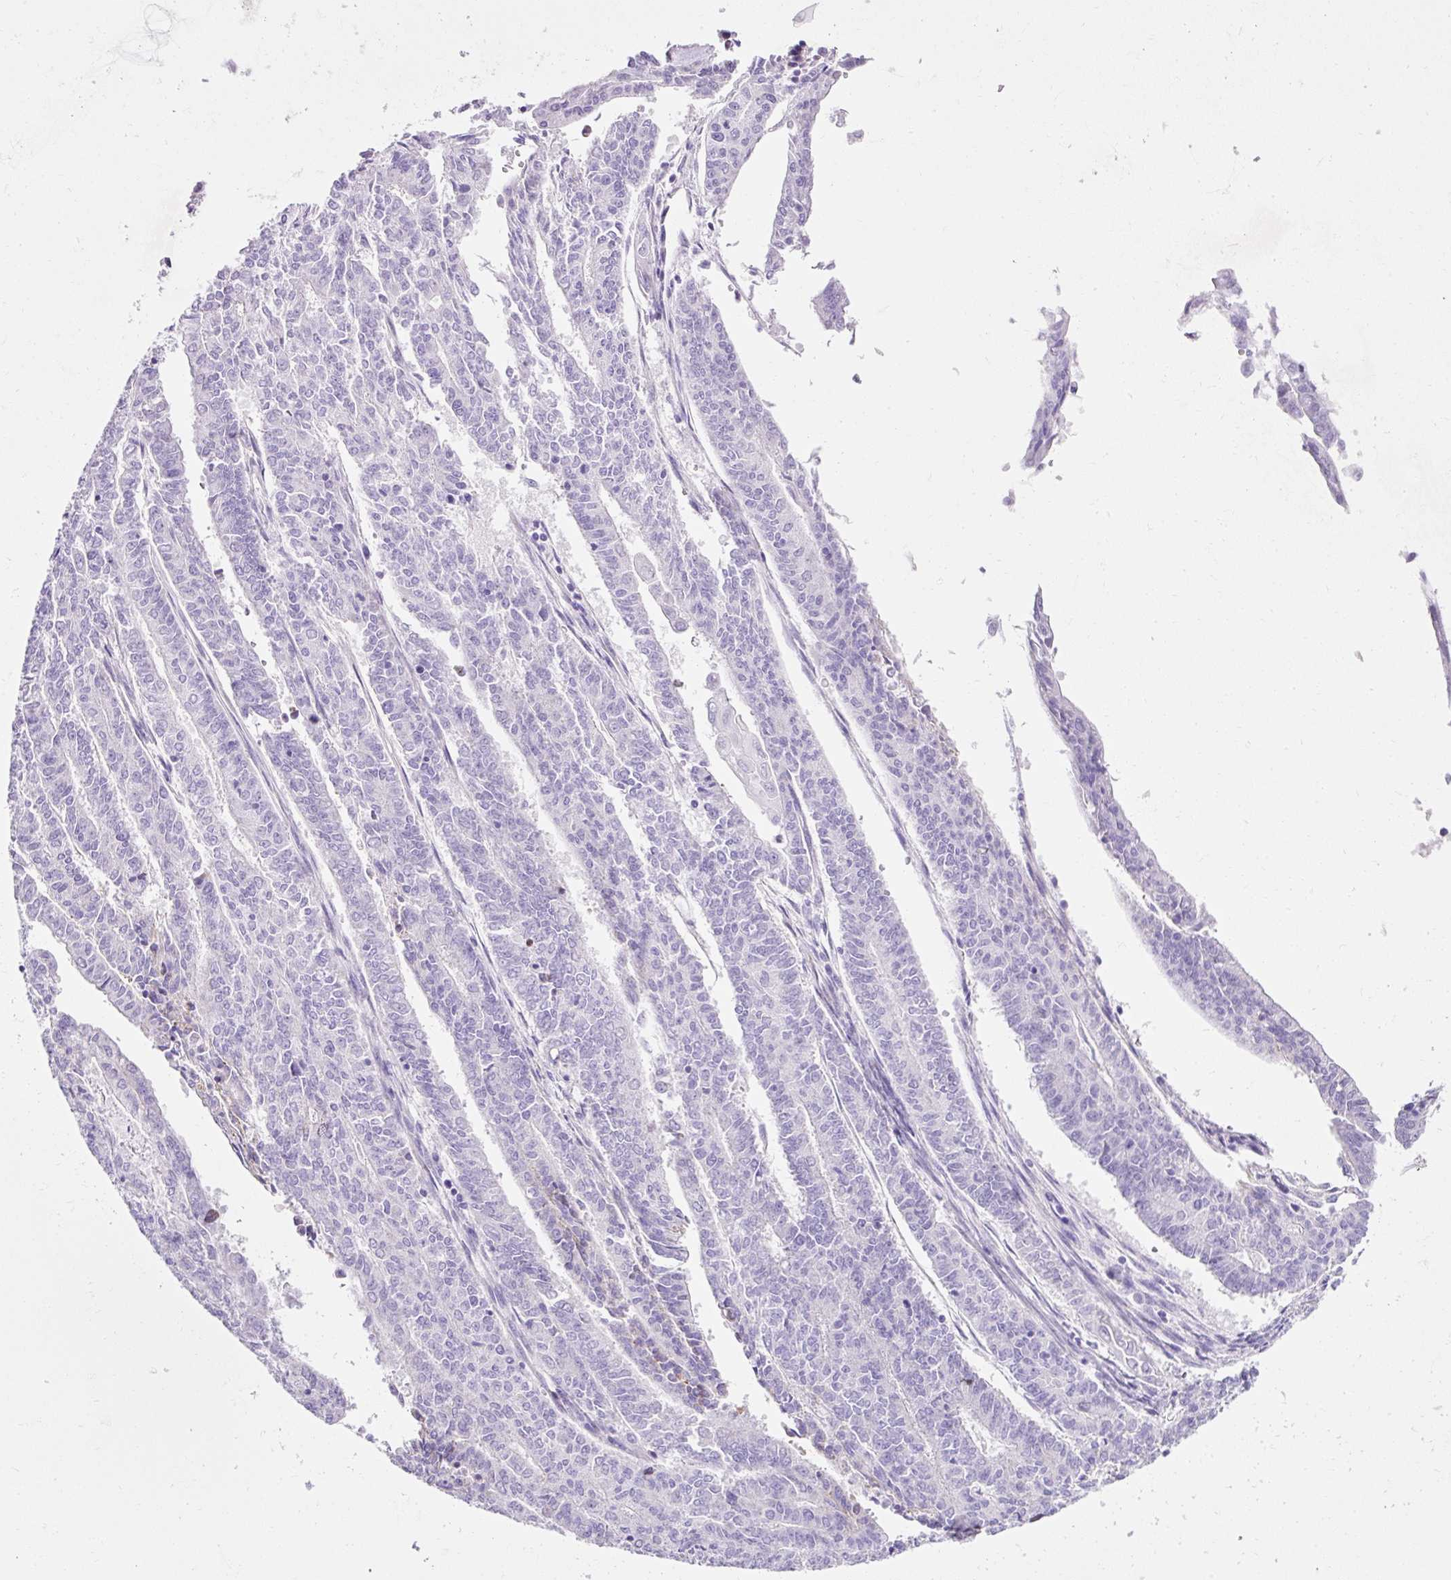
{"staining": {"intensity": "negative", "quantity": "none", "location": "none"}, "tissue": "endometrial cancer", "cell_type": "Tumor cells", "image_type": "cancer", "snomed": [{"axis": "morphology", "description": "Adenocarcinoma, NOS"}, {"axis": "topography", "description": "Endometrium"}], "caption": "DAB immunohistochemical staining of human endometrial cancer shows no significant staining in tumor cells. (DAB immunohistochemistry (IHC) with hematoxylin counter stain).", "gene": "PLPP2", "patient": {"sex": "female", "age": 59}}